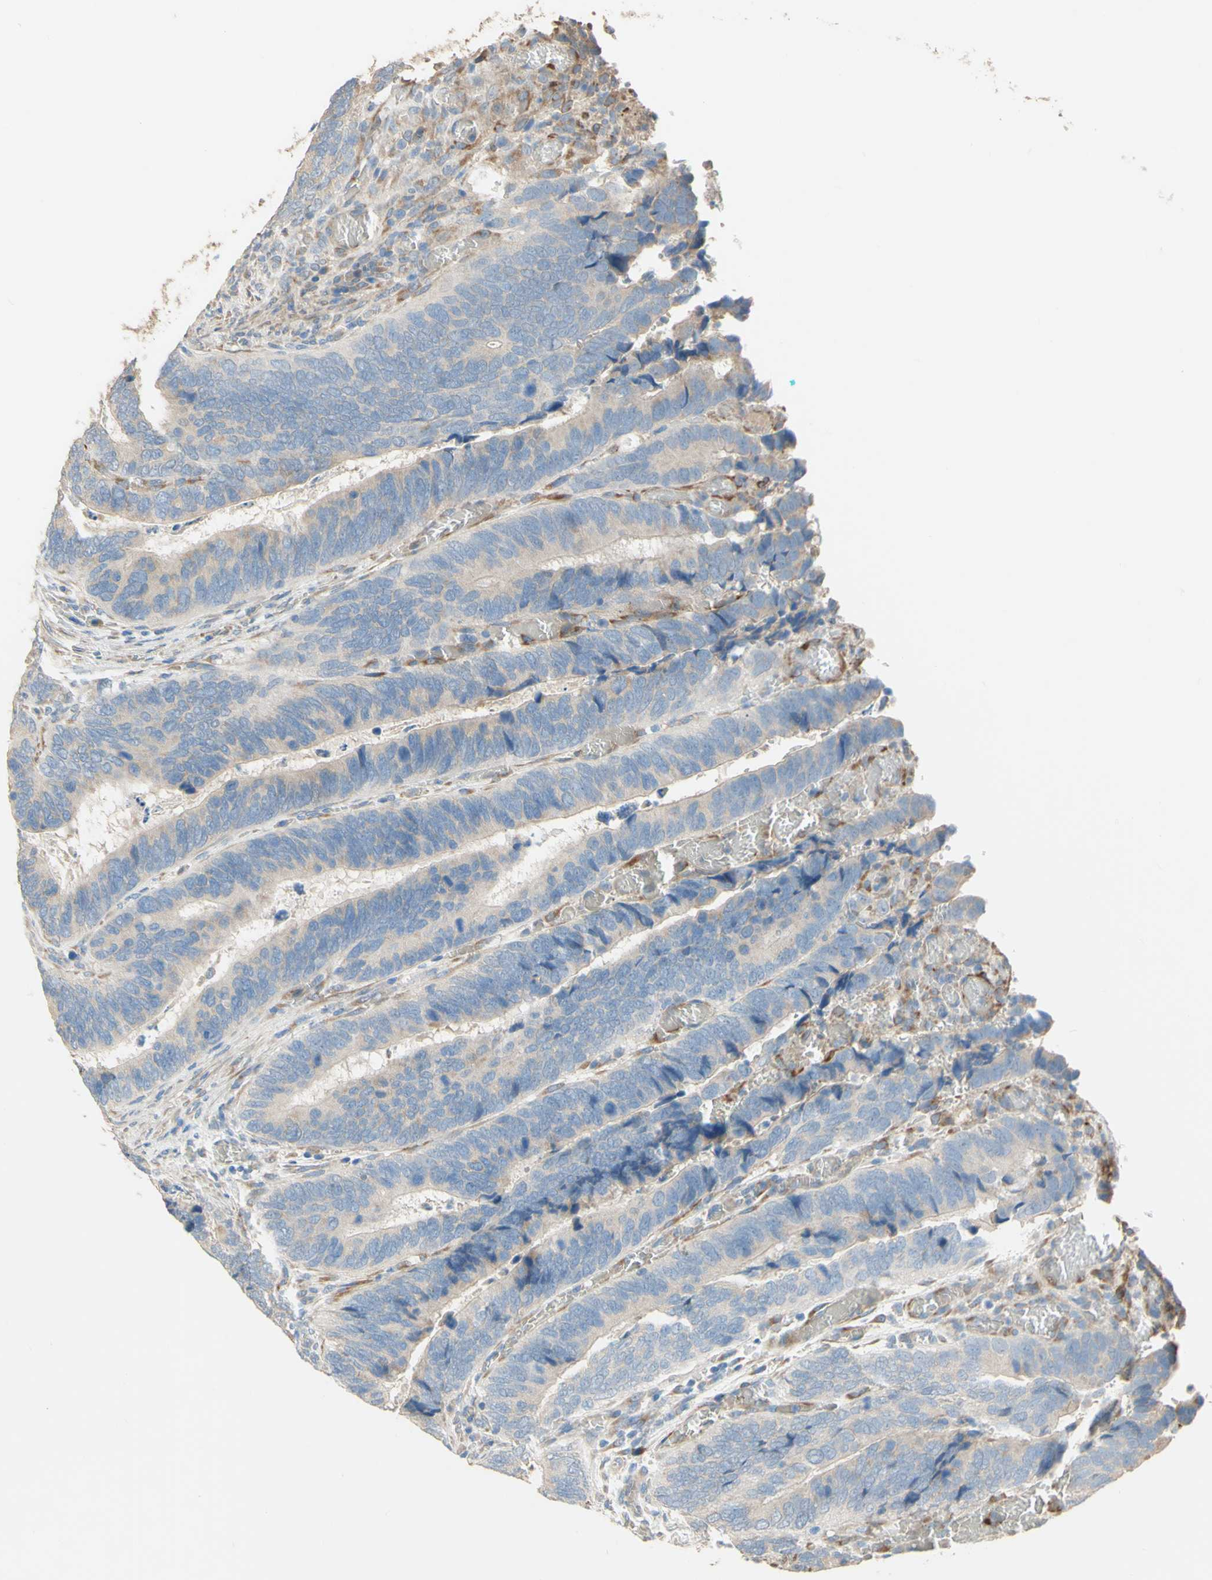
{"staining": {"intensity": "negative", "quantity": "none", "location": "none"}, "tissue": "colorectal cancer", "cell_type": "Tumor cells", "image_type": "cancer", "snomed": [{"axis": "morphology", "description": "Adenocarcinoma, NOS"}, {"axis": "topography", "description": "Colon"}], "caption": "There is no significant expression in tumor cells of adenocarcinoma (colorectal). The staining is performed using DAB brown chromogen with nuclei counter-stained in using hematoxylin.", "gene": "DKK3", "patient": {"sex": "male", "age": 72}}